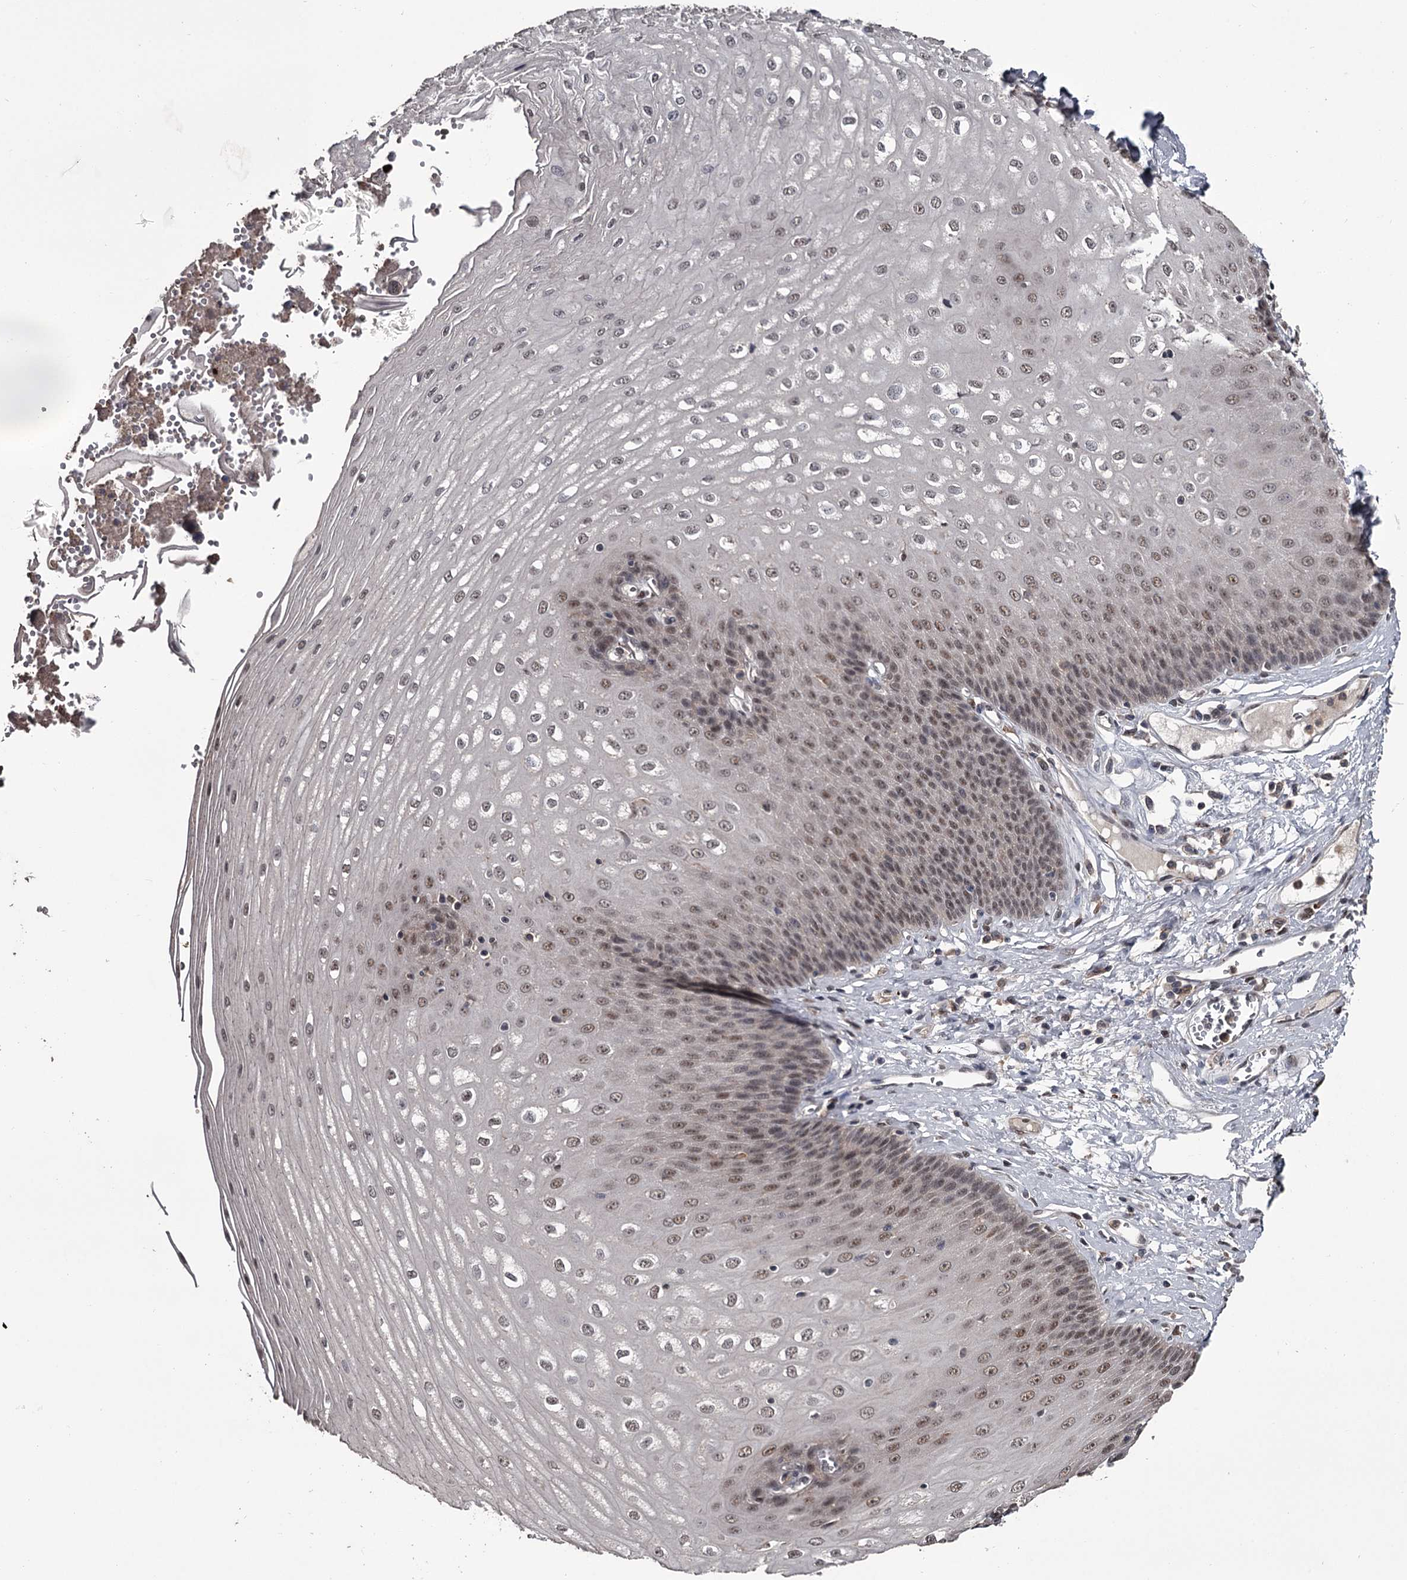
{"staining": {"intensity": "moderate", "quantity": ">75%", "location": "nuclear"}, "tissue": "esophagus", "cell_type": "Squamous epithelial cells", "image_type": "normal", "snomed": [{"axis": "morphology", "description": "Normal tissue, NOS"}, {"axis": "topography", "description": "Esophagus"}], "caption": "Protein staining of normal esophagus demonstrates moderate nuclear positivity in approximately >75% of squamous epithelial cells.", "gene": "PRPF40B", "patient": {"sex": "male", "age": 60}}